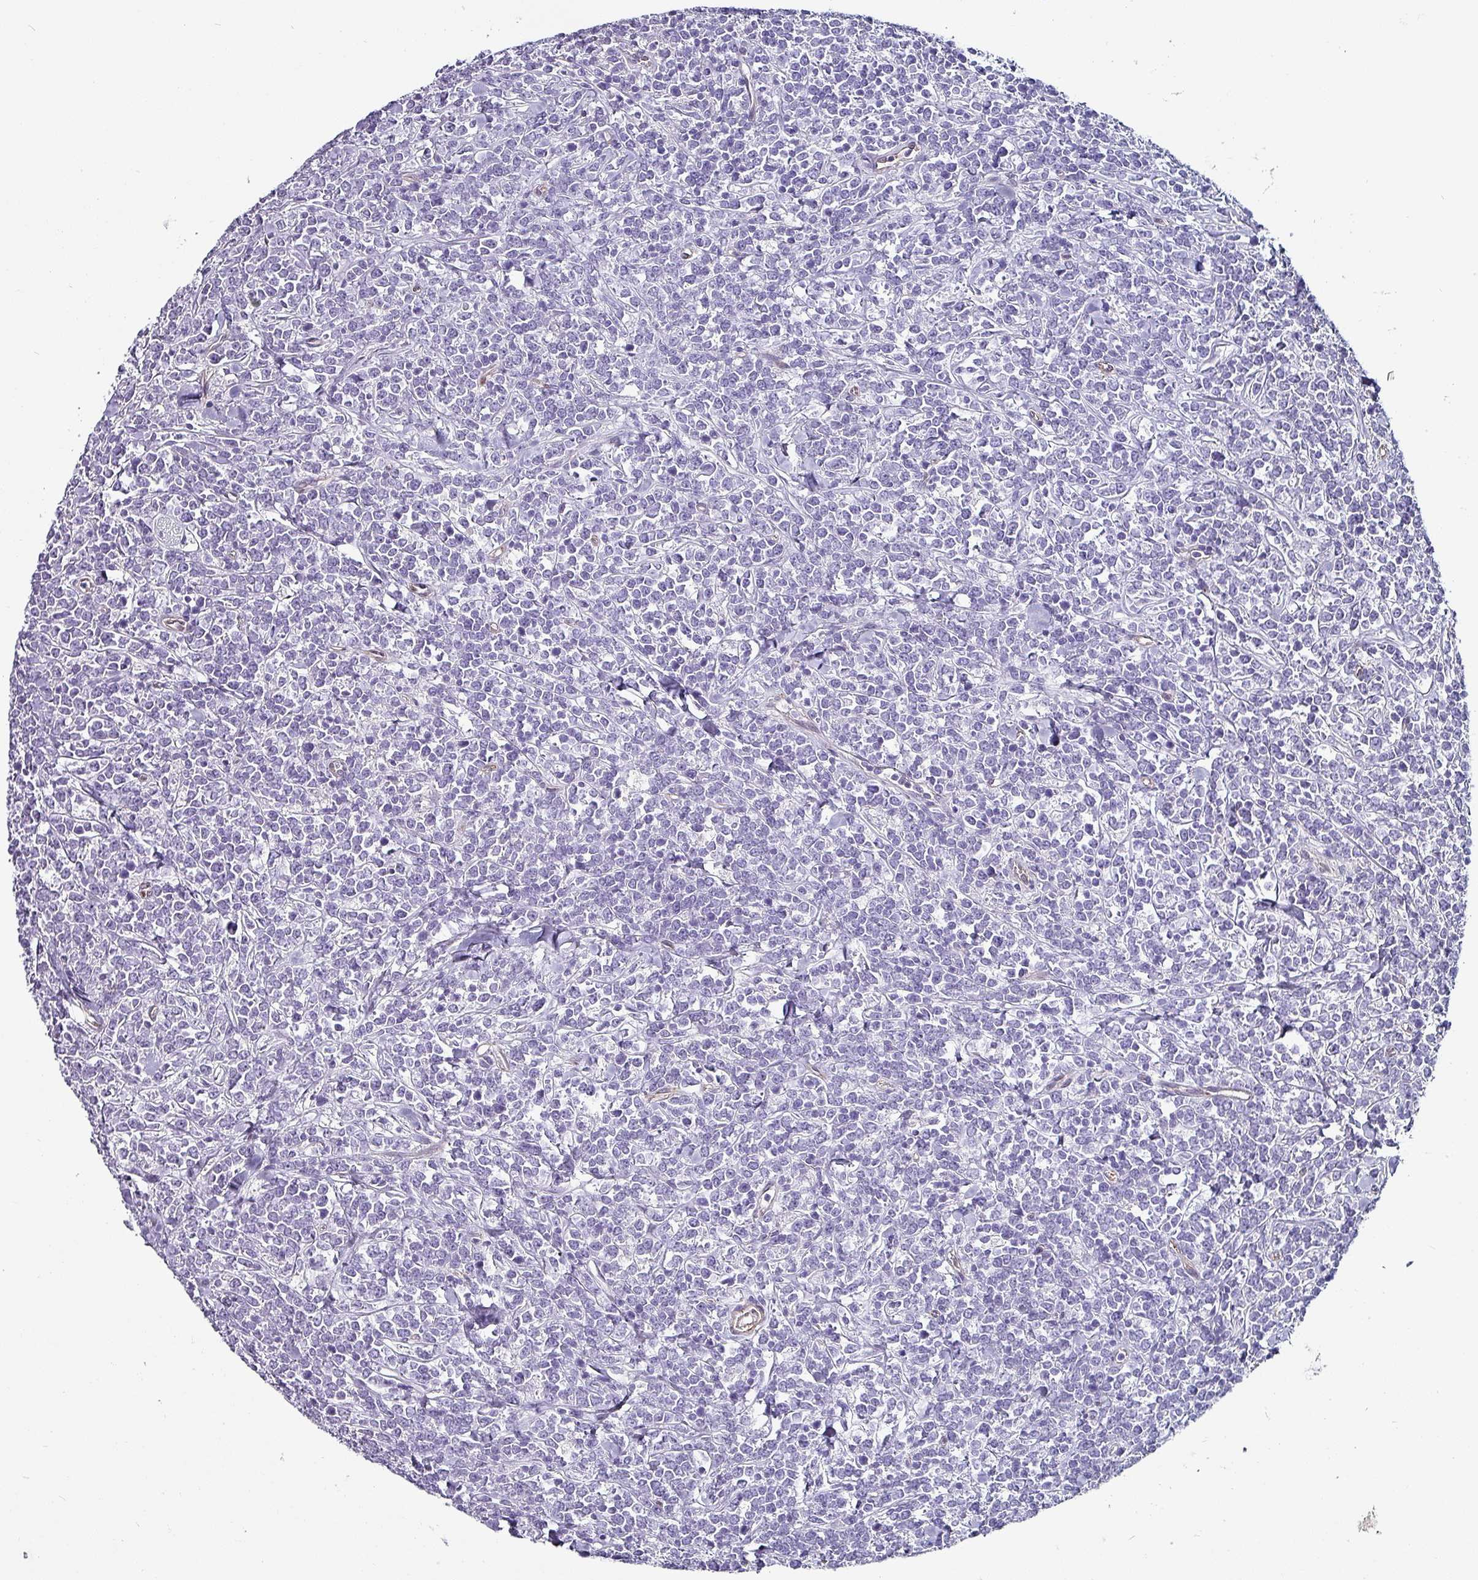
{"staining": {"intensity": "negative", "quantity": "none", "location": "none"}, "tissue": "lymphoma", "cell_type": "Tumor cells", "image_type": "cancer", "snomed": [{"axis": "morphology", "description": "Malignant lymphoma, non-Hodgkin's type, High grade"}, {"axis": "topography", "description": "Small intestine"}, {"axis": "topography", "description": "Colon"}], "caption": "Tumor cells show no significant protein staining in lymphoma. (DAB IHC with hematoxylin counter stain).", "gene": "ZNF816-ZNF321P", "patient": {"sex": "male", "age": 8}}